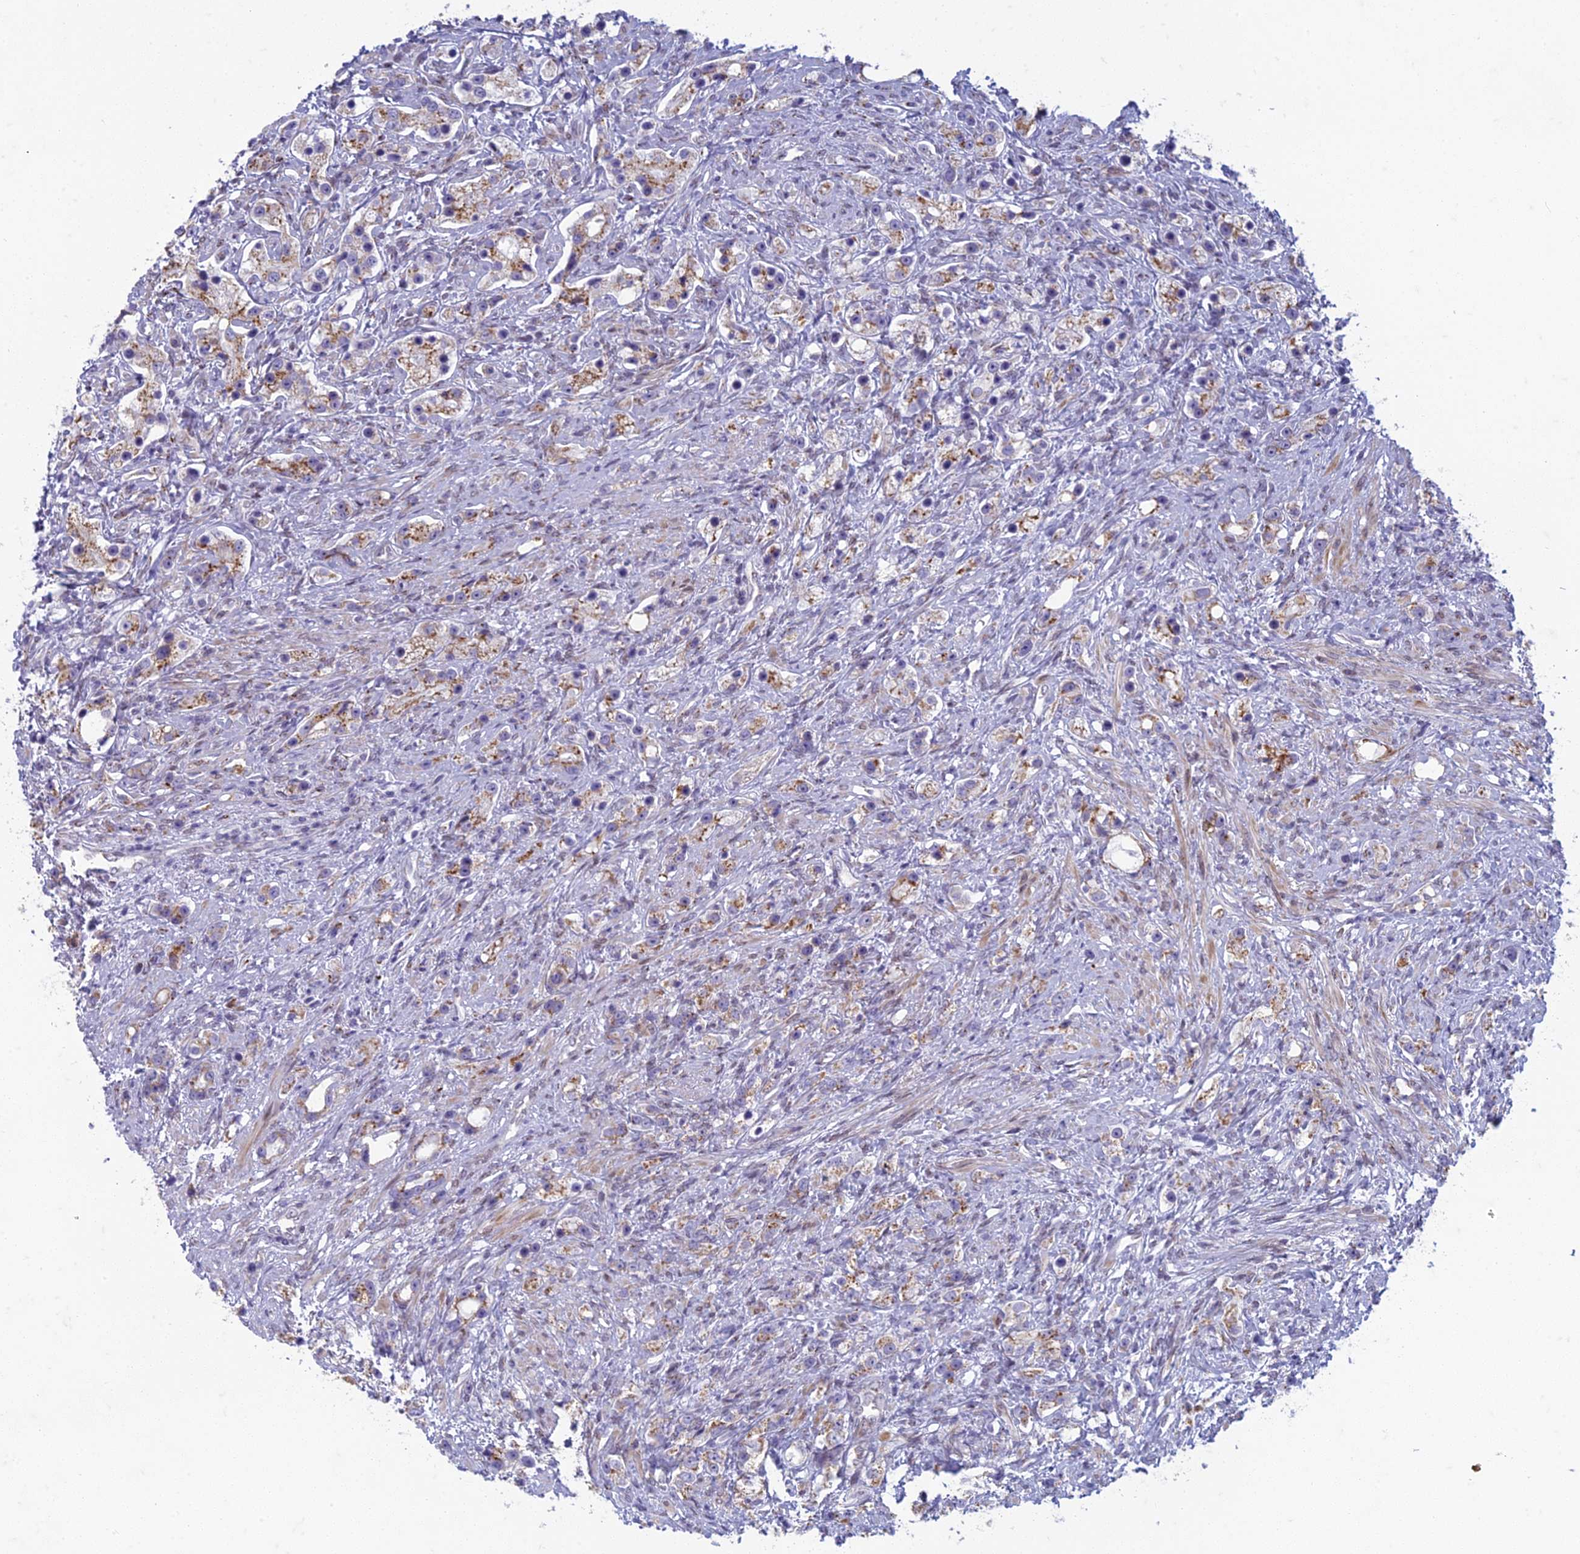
{"staining": {"intensity": "moderate", "quantity": ">75%", "location": "cytoplasmic/membranous"}, "tissue": "prostate cancer", "cell_type": "Tumor cells", "image_type": "cancer", "snomed": [{"axis": "morphology", "description": "Adenocarcinoma, High grade"}, {"axis": "topography", "description": "Prostate"}], "caption": "Protein expression analysis of prostate cancer displays moderate cytoplasmic/membranous positivity in about >75% of tumor cells.", "gene": "FAM3C", "patient": {"sex": "male", "age": 63}}